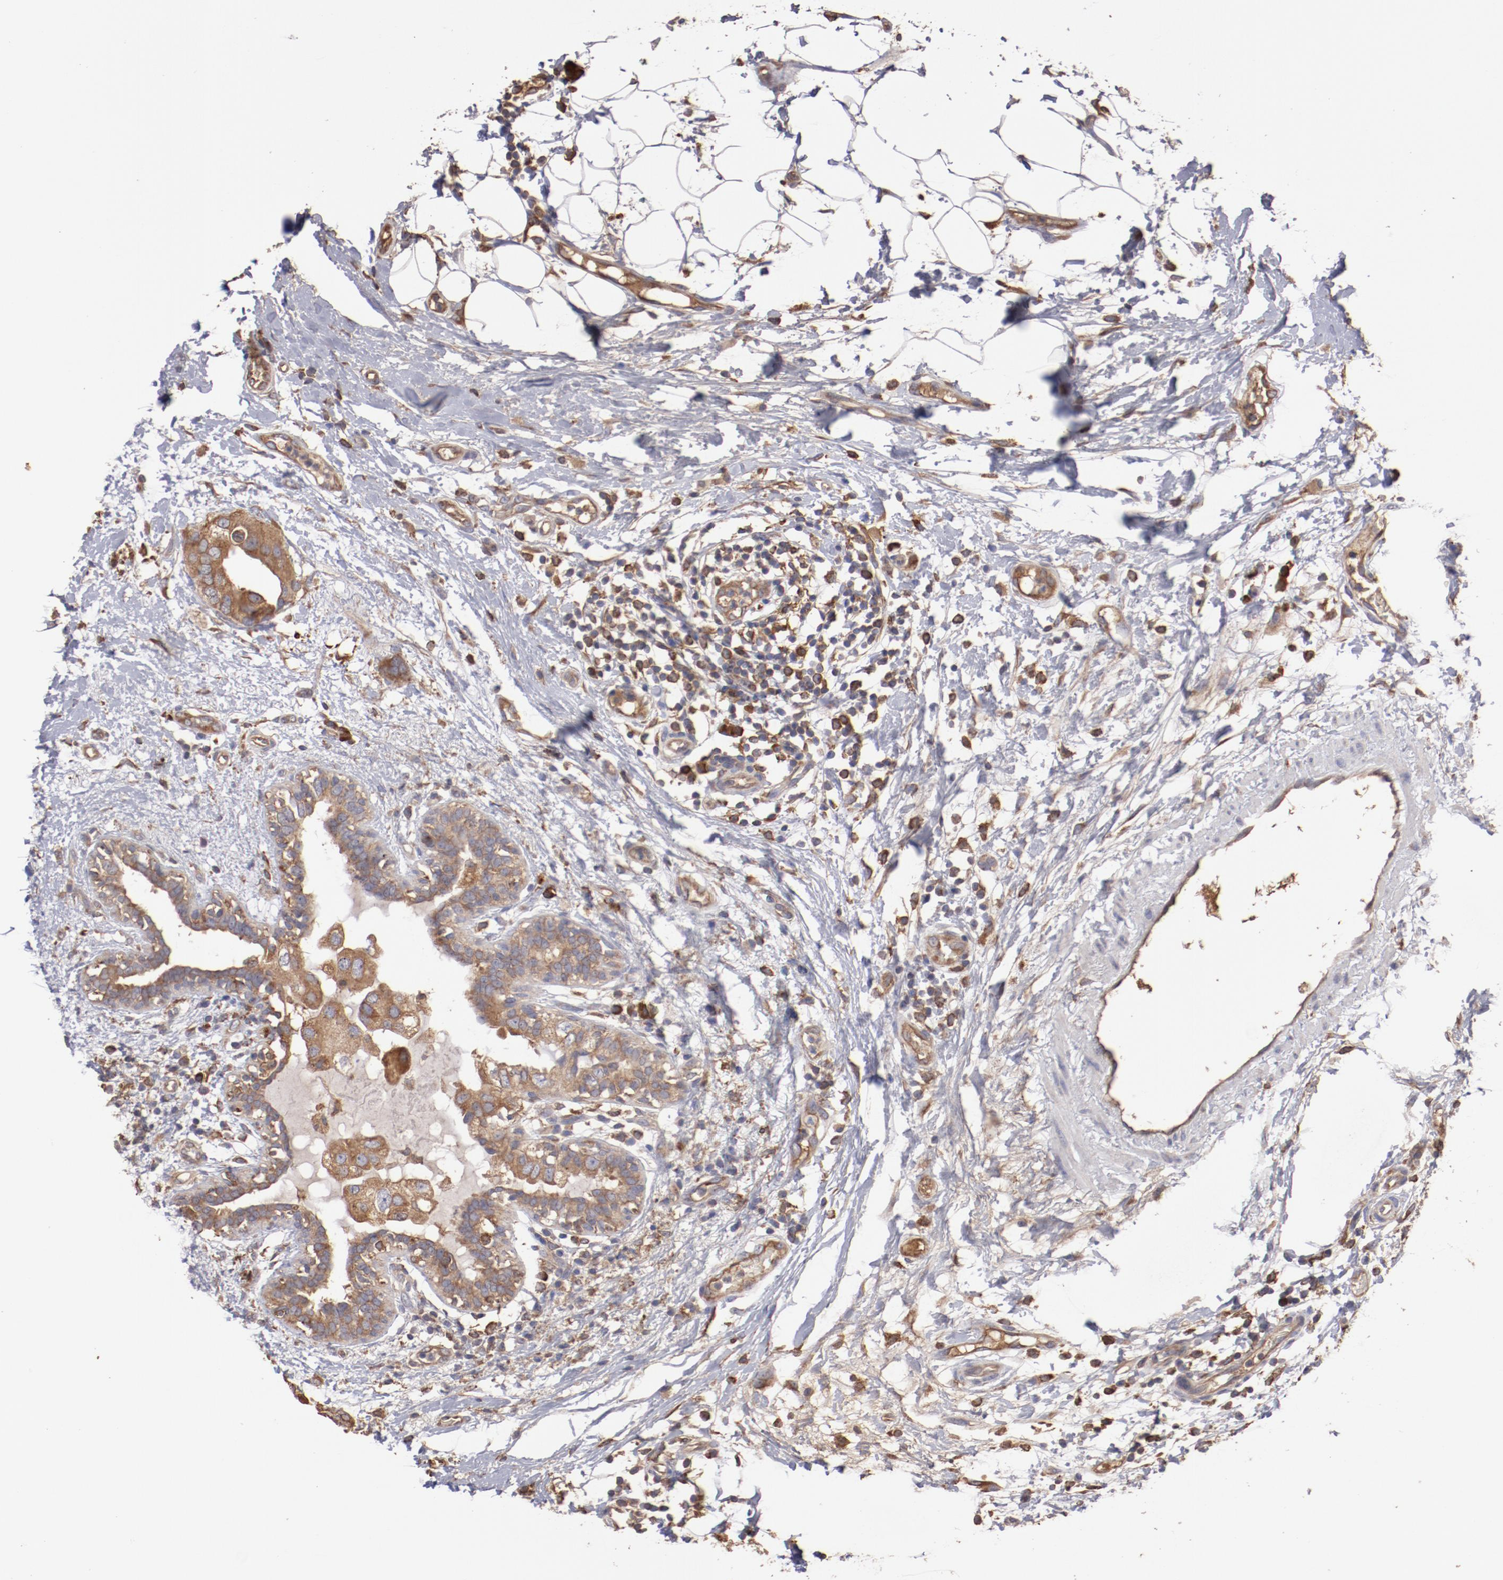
{"staining": {"intensity": "moderate", "quantity": ">75%", "location": "cytoplasmic/membranous"}, "tissue": "breast cancer", "cell_type": "Tumor cells", "image_type": "cancer", "snomed": [{"axis": "morphology", "description": "Duct carcinoma"}, {"axis": "topography", "description": "Breast"}], "caption": "Tumor cells exhibit moderate cytoplasmic/membranous expression in about >75% of cells in breast cancer (invasive ductal carcinoma).", "gene": "NFKBIE", "patient": {"sex": "female", "age": 40}}